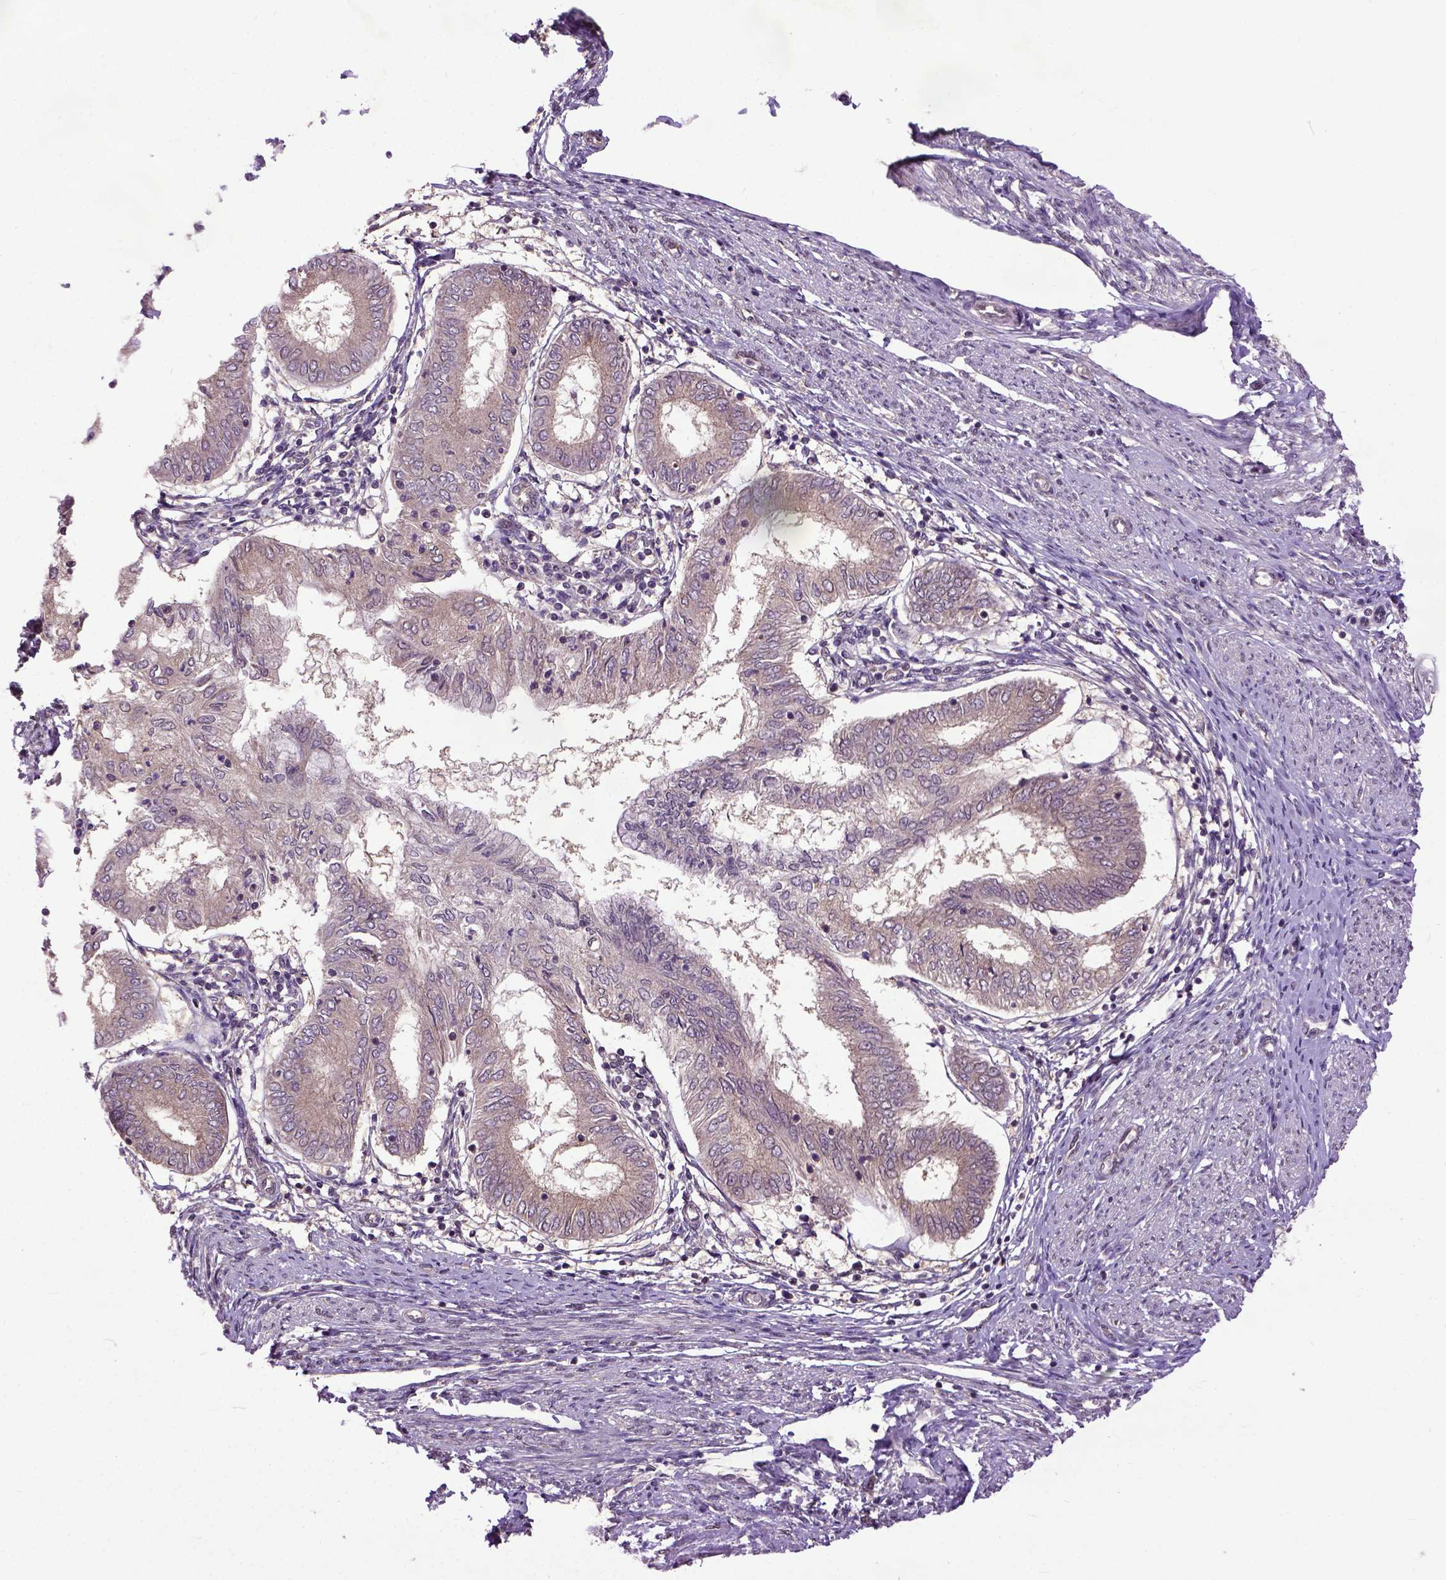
{"staining": {"intensity": "negative", "quantity": "none", "location": "none"}, "tissue": "endometrial cancer", "cell_type": "Tumor cells", "image_type": "cancer", "snomed": [{"axis": "morphology", "description": "Adenocarcinoma, NOS"}, {"axis": "topography", "description": "Endometrium"}], "caption": "The histopathology image demonstrates no significant expression in tumor cells of endometrial cancer (adenocarcinoma). (DAB (3,3'-diaminobenzidine) immunohistochemistry visualized using brightfield microscopy, high magnification).", "gene": "UBA3", "patient": {"sex": "female", "age": 68}}